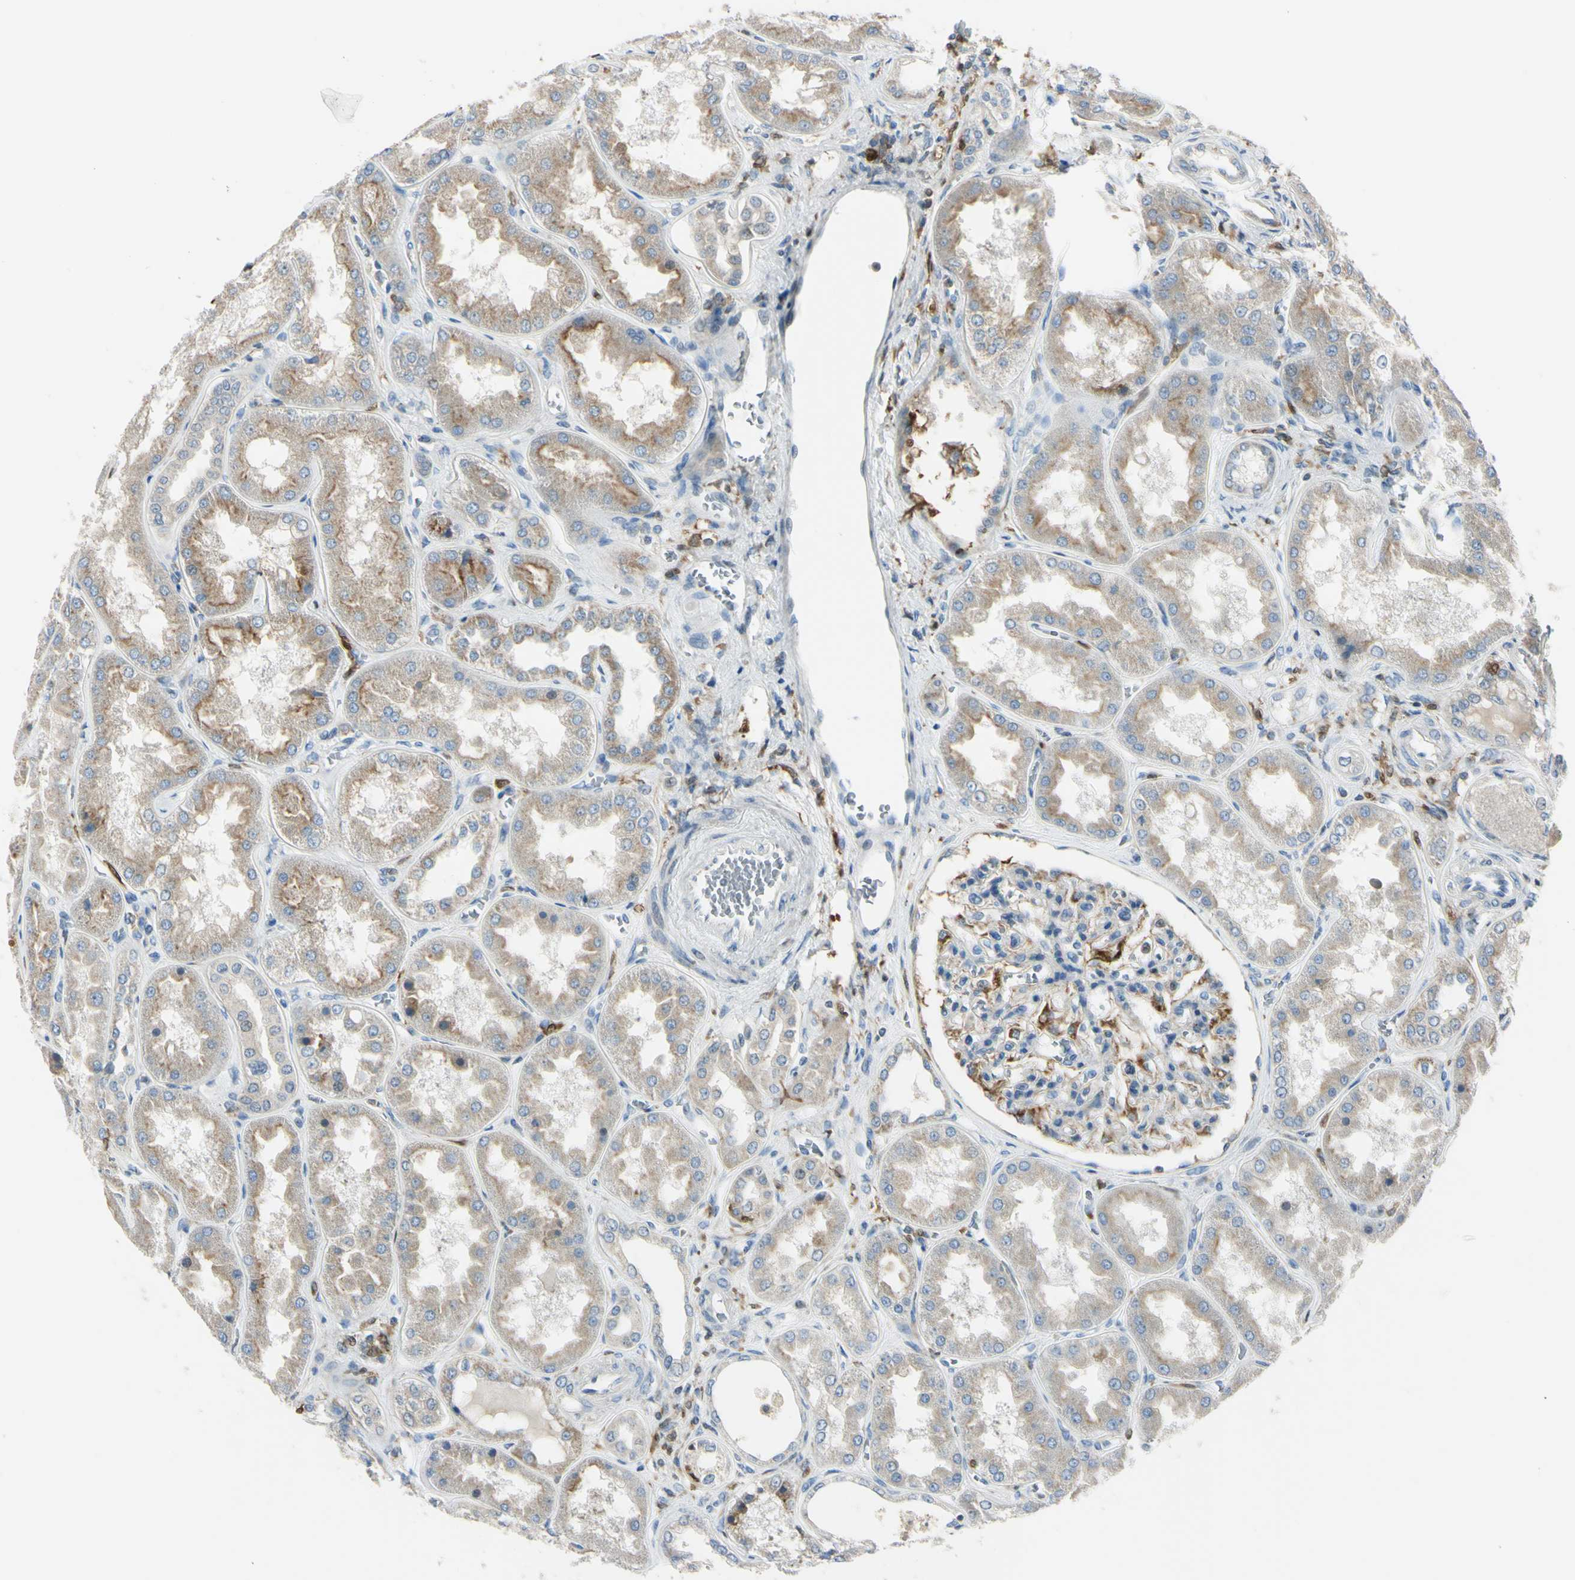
{"staining": {"intensity": "strong", "quantity": "25%-75%", "location": "cytoplasmic/membranous"}, "tissue": "kidney", "cell_type": "Cells in glomeruli", "image_type": "normal", "snomed": [{"axis": "morphology", "description": "Normal tissue, NOS"}, {"axis": "topography", "description": "Kidney"}], "caption": "Immunohistochemical staining of benign human kidney shows strong cytoplasmic/membranous protein staining in about 25%-75% of cells in glomeruli. Immunohistochemistry stains the protein of interest in brown and the nuclei are stained blue.", "gene": "CYRIB", "patient": {"sex": "female", "age": 56}}